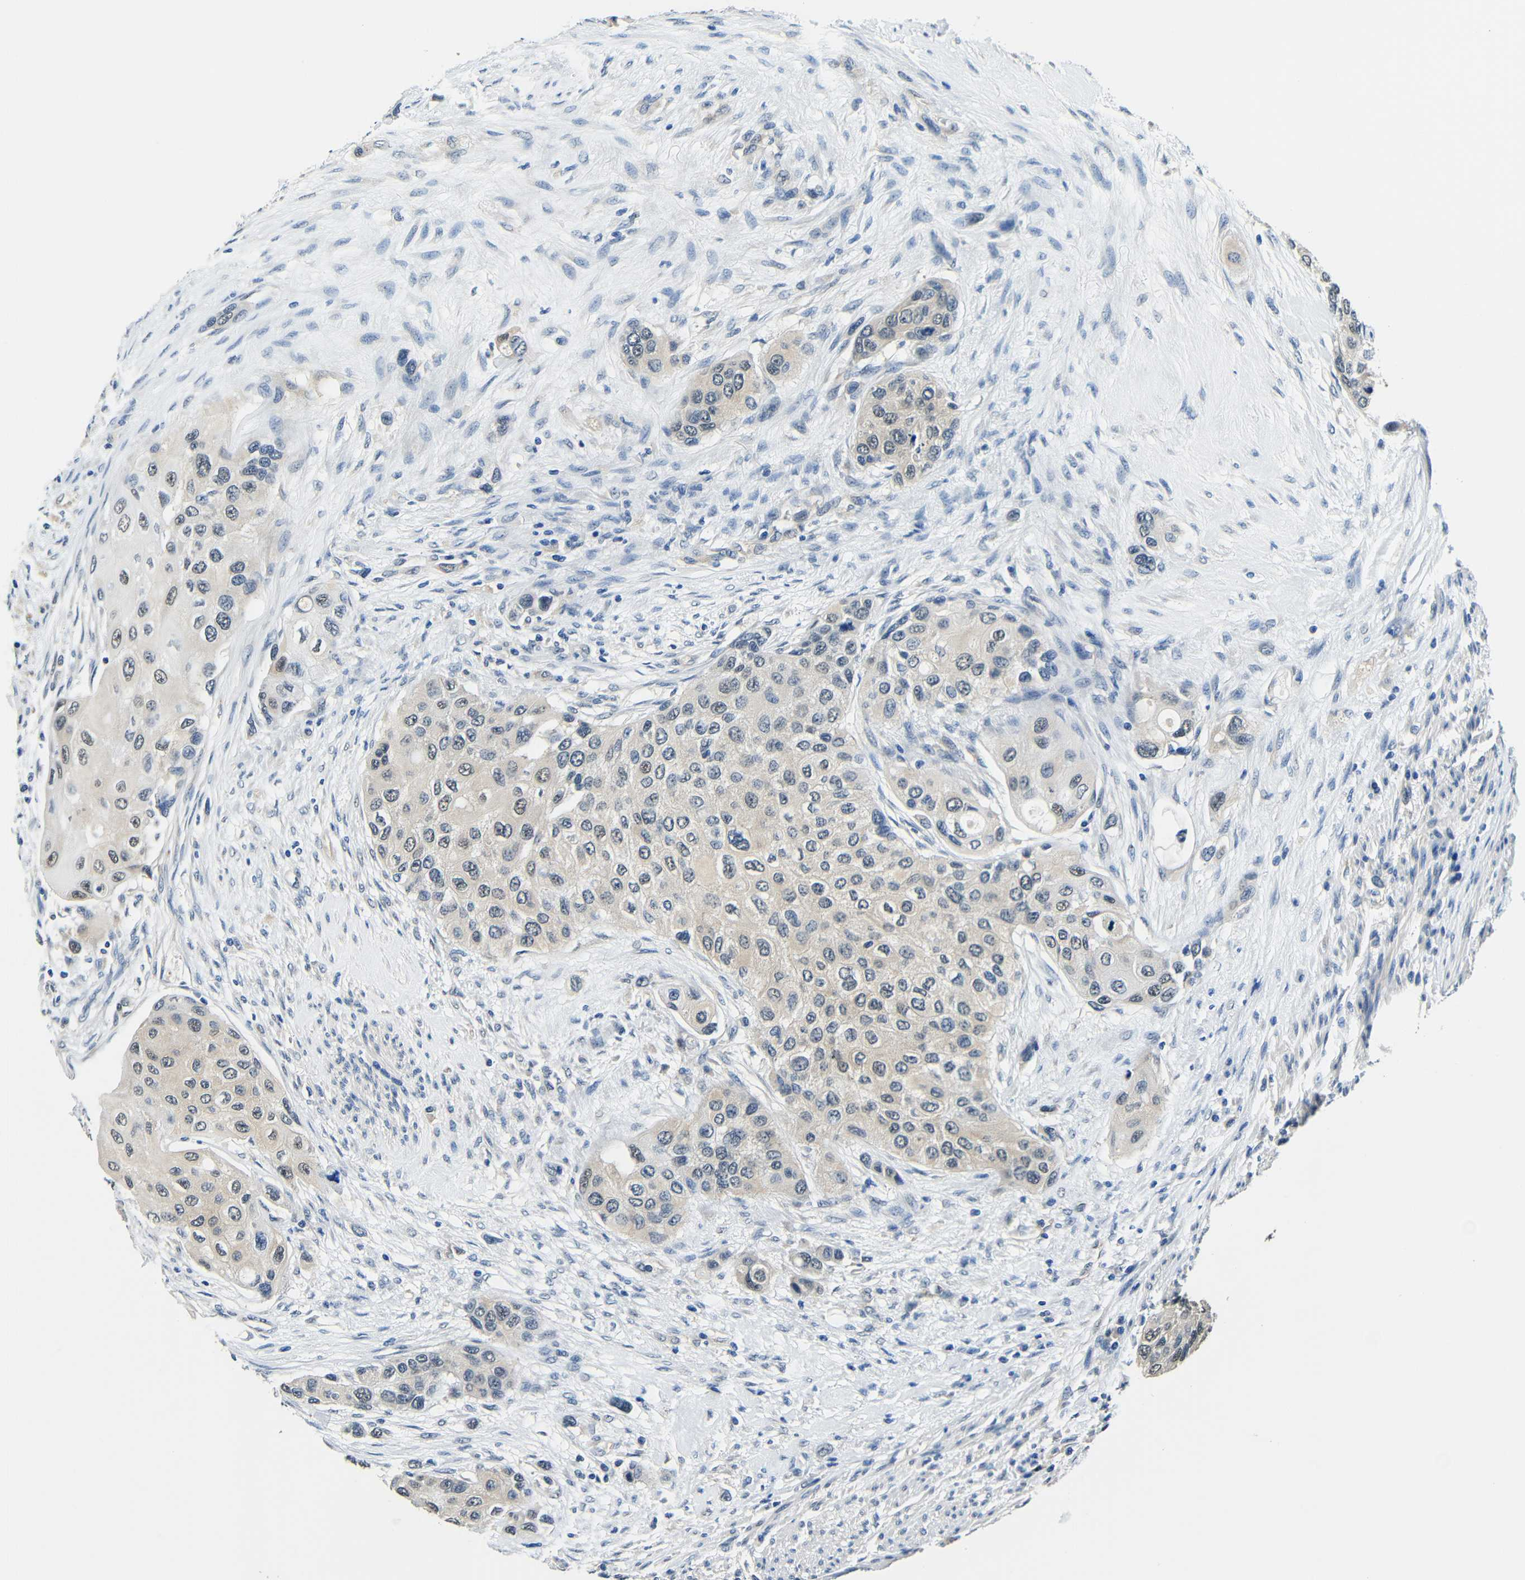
{"staining": {"intensity": "weak", "quantity": "25%-75%", "location": "cytoplasmic/membranous,nuclear"}, "tissue": "urothelial cancer", "cell_type": "Tumor cells", "image_type": "cancer", "snomed": [{"axis": "morphology", "description": "Urothelial carcinoma, High grade"}, {"axis": "topography", "description": "Urinary bladder"}], "caption": "A brown stain labels weak cytoplasmic/membranous and nuclear staining of a protein in high-grade urothelial carcinoma tumor cells.", "gene": "ADAP1", "patient": {"sex": "female", "age": 56}}